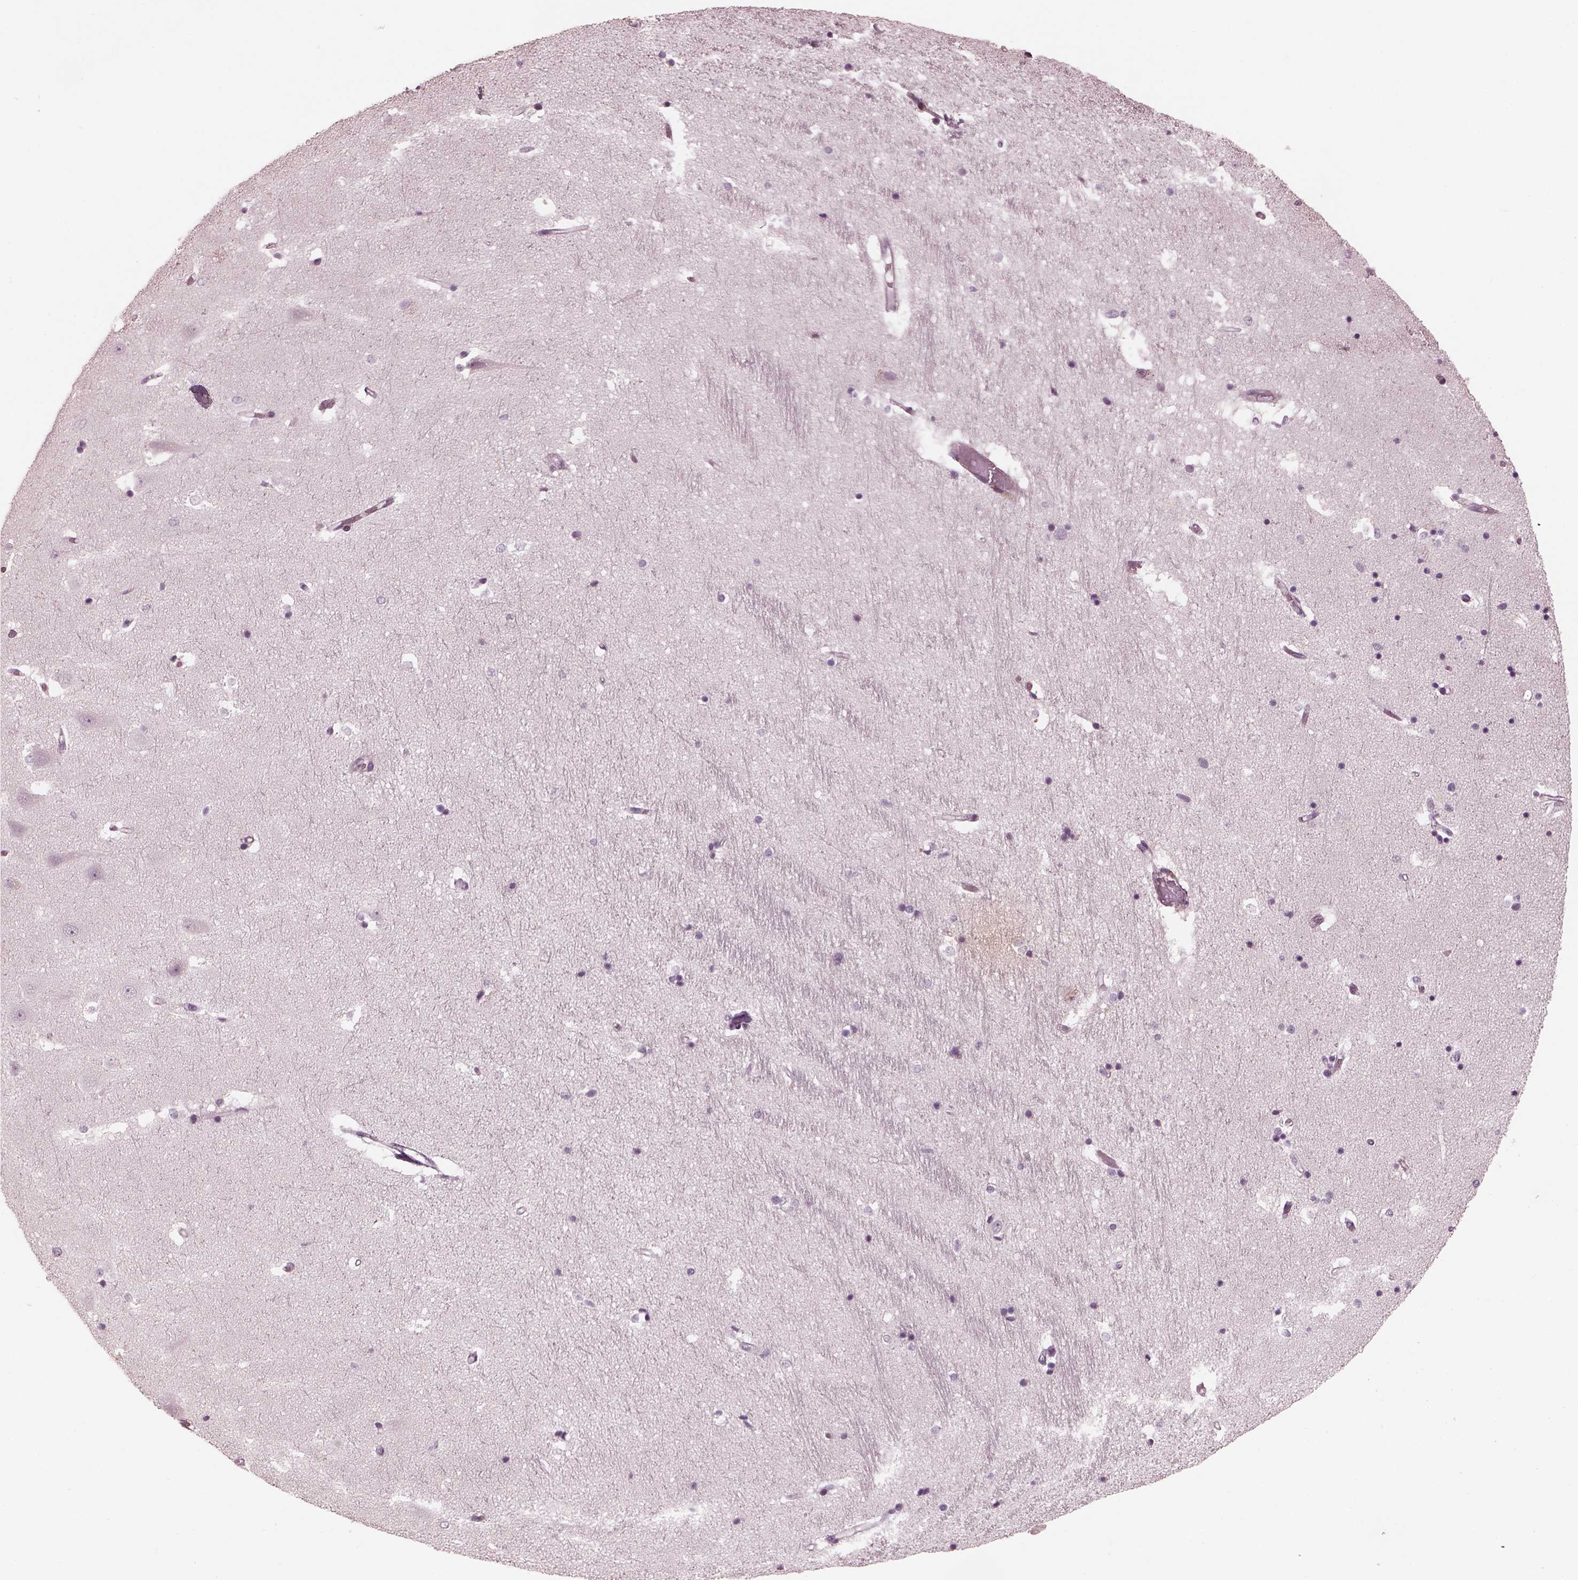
{"staining": {"intensity": "negative", "quantity": "none", "location": "none"}, "tissue": "hippocampus", "cell_type": "Glial cells", "image_type": "normal", "snomed": [{"axis": "morphology", "description": "Normal tissue, NOS"}, {"axis": "topography", "description": "Hippocampus"}], "caption": "This histopathology image is of unremarkable hippocampus stained with IHC to label a protein in brown with the nuclei are counter-stained blue. There is no expression in glial cells. (Brightfield microscopy of DAB (3,3'-diaminobenzidine) IHC at high magnification).", "gene": "OPTC", "patient": {"sex": "male", "age": 44}}